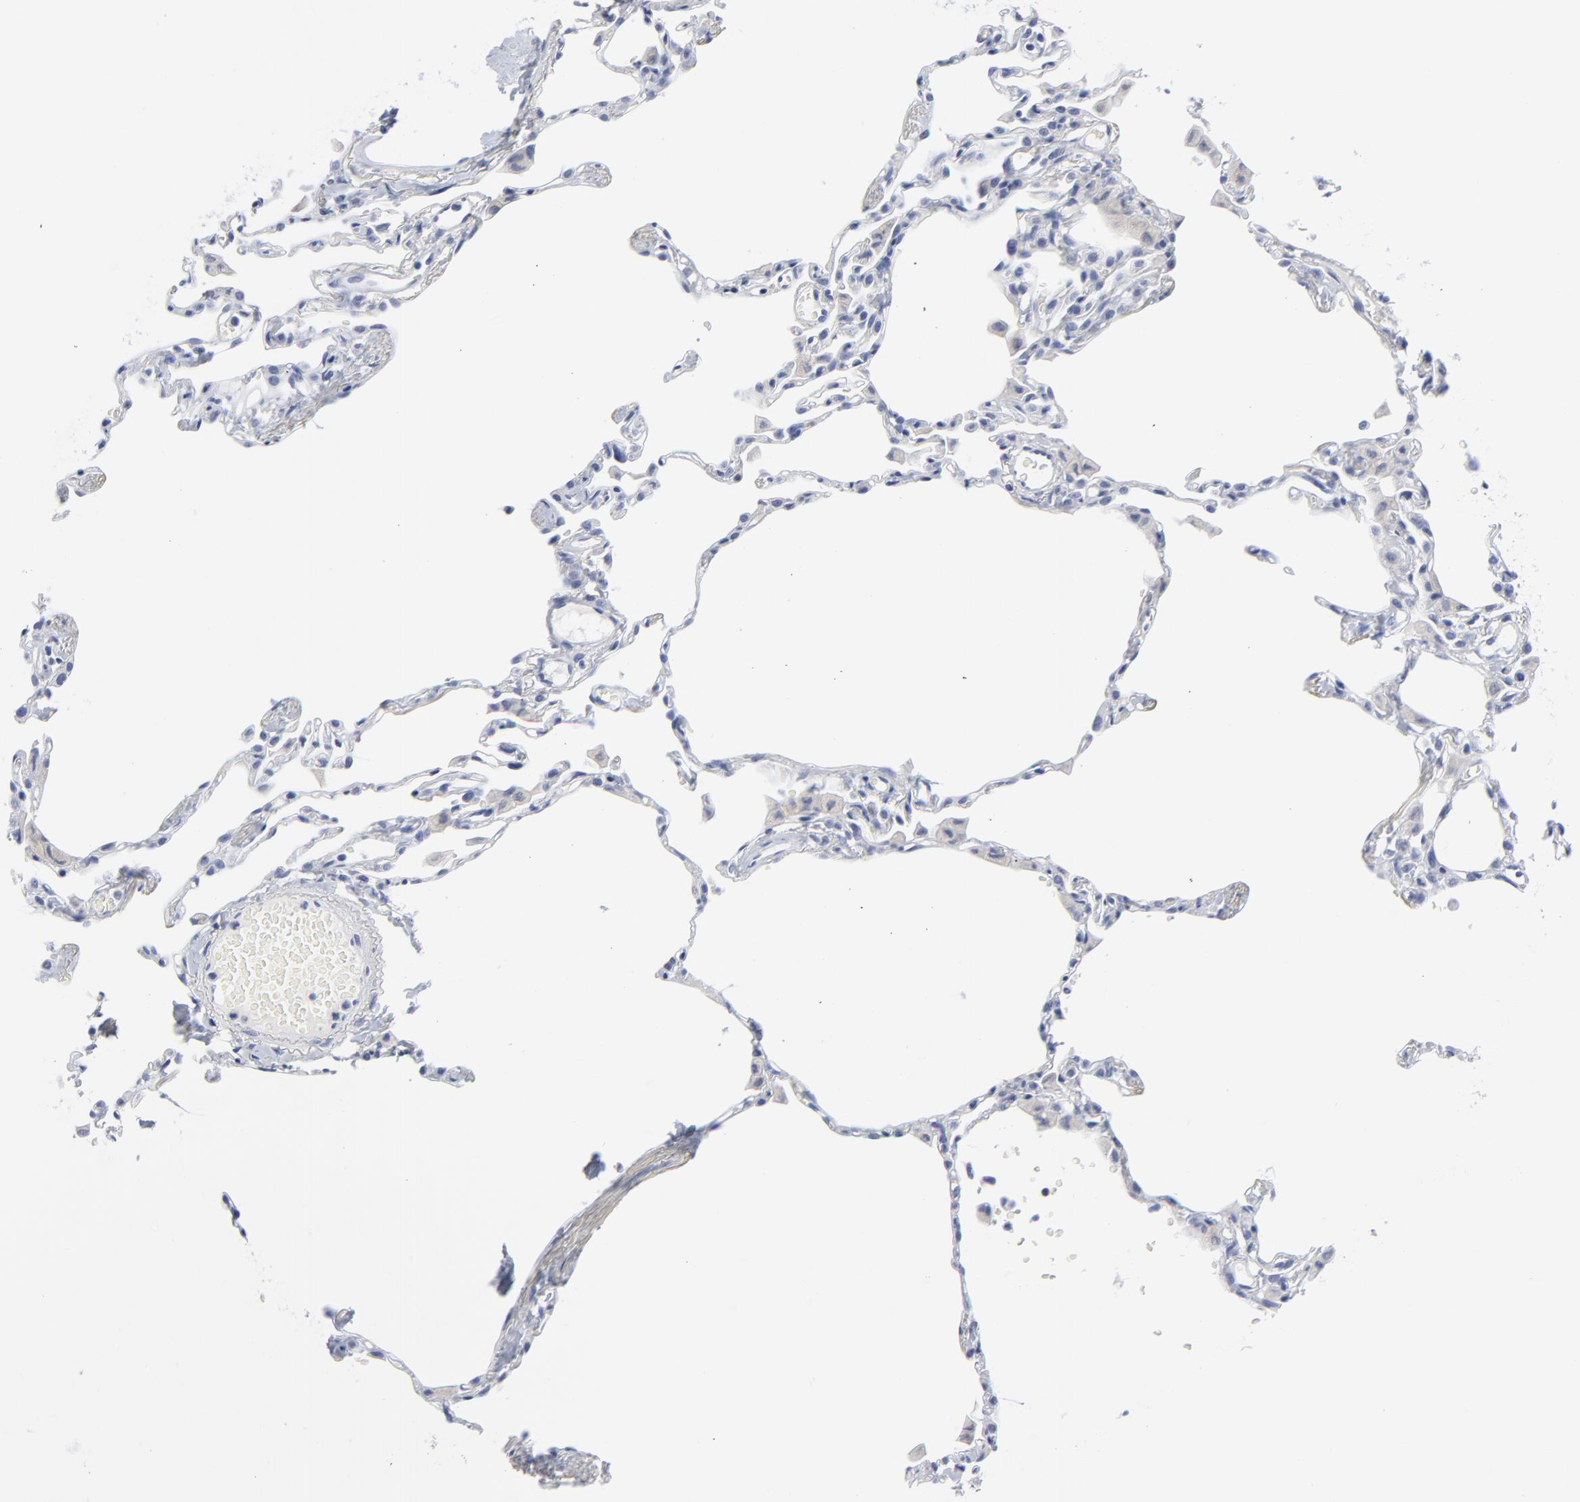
{"staining": {"intensity": "negative", "quantity": "none", "location": "none"}, "tissue": "lung", "cell_type": "Alveolar cells", "image_type": "normal", "snomed": [{"axis": "morphology", "description": "Normal tissue, NOS"}, {"axis": "topography", "description": "Lung"}], "caption": "A histopathology image of lung stained for a protein shows no brown staining in alveolar cells.", "gene": "CLEC4G", "patient": {"sex": "female", "age": 49}}